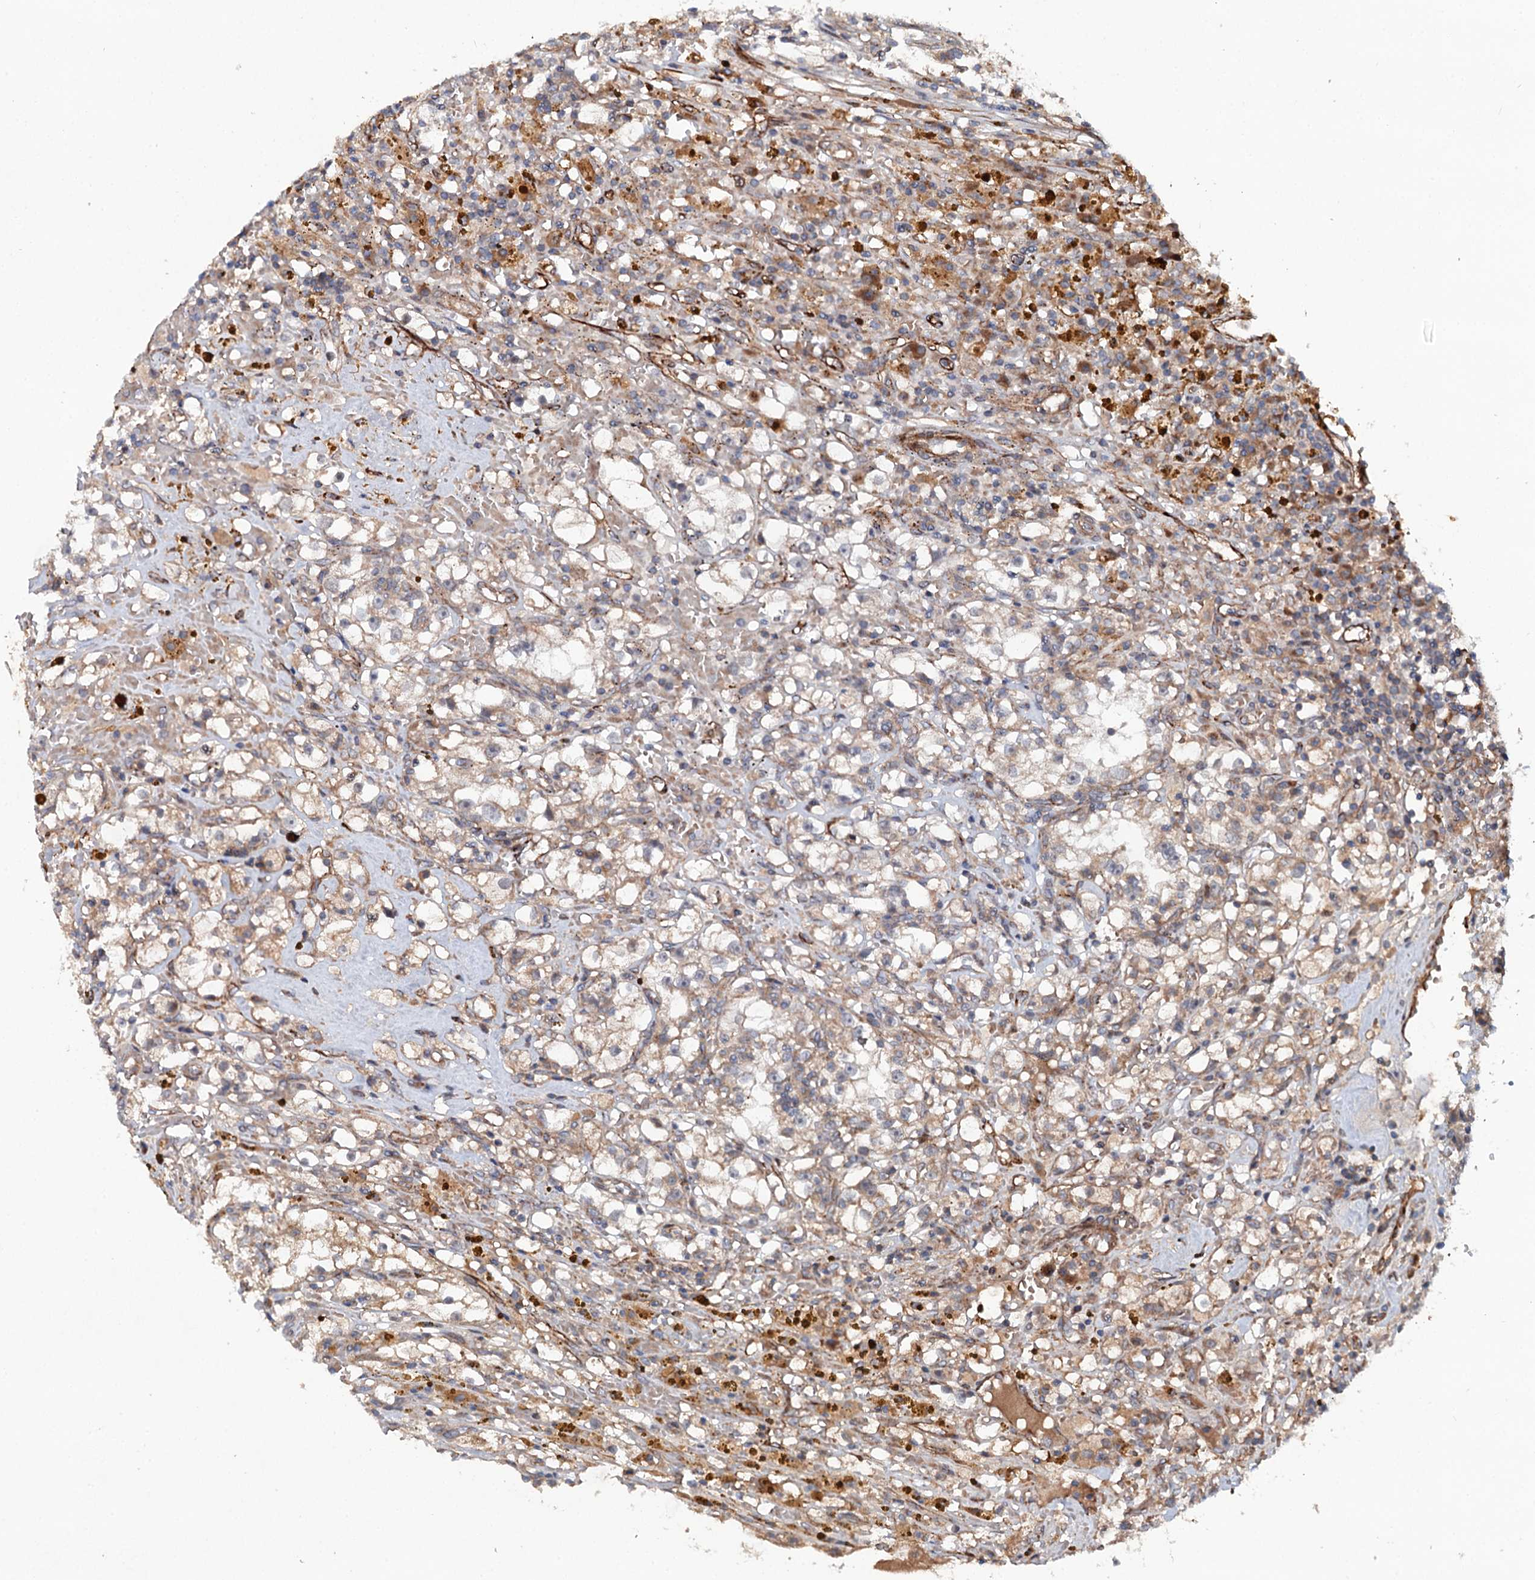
{"staining": {"intensity": "moderate", "quantity": "<25%", "location": "cytoplasmic/membranous"}, "tissue": "renal cancer", "cell_type": "Tumor cells", "image_type": "cancer", "snomed": [{"axis": "morphology", "description": "Adenocarcinoma, NOS"}, {"axis": "topography", "description": "Kidney"}], "caption": "Immunohistochemistry (DAB) staining of human renal adenocarcinoma shows moderate cytoplasmic/membranous protein positivity in about <25% of tumor cells.", "gene": "ADGRG4", "patient": {"sex": "male", "age": 56}}